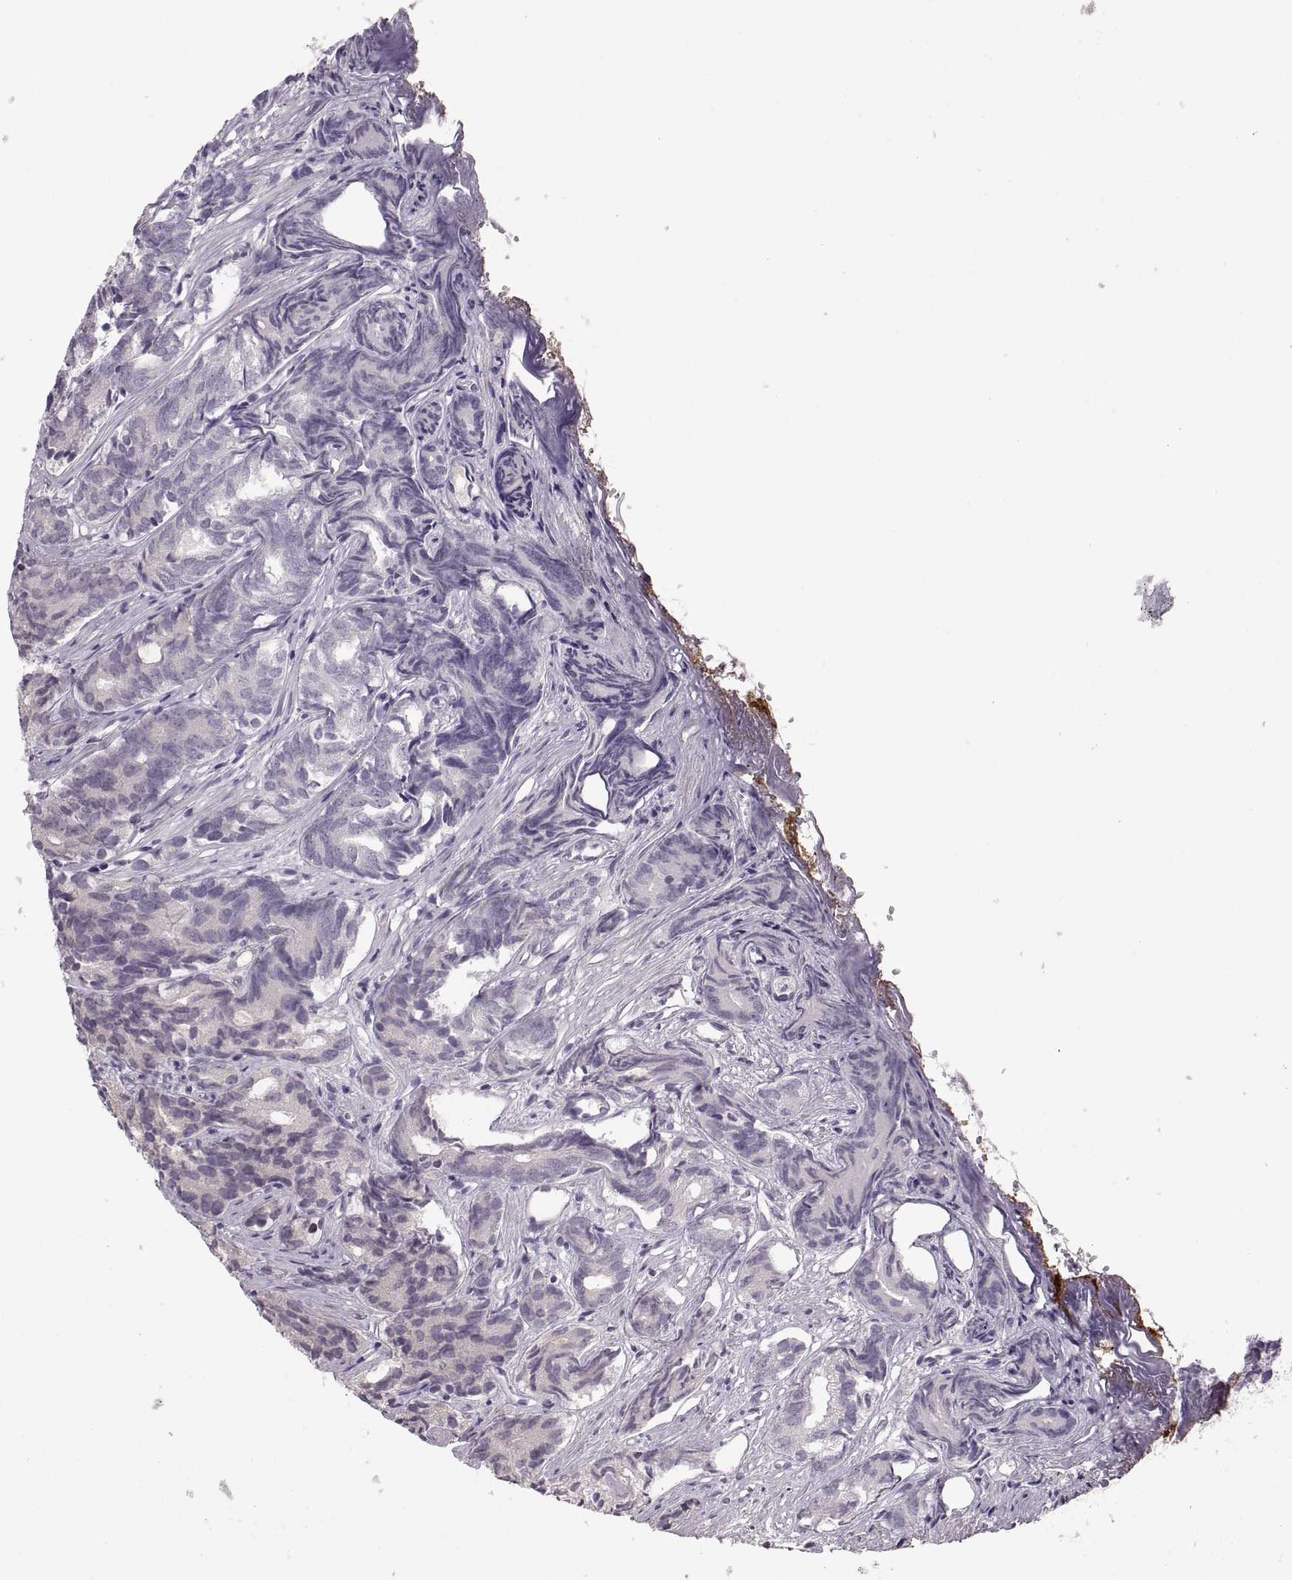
{"staining": {"intensity": "negative", "quantity": "none", "location": "none"}, "tissue": "prostate cancer", "cell_type": "Tumor cells", "image_type": "cancer", "snomed": [{"axis": "morphology", "description": "Adenocarcinoma, High grade"}, {"axis": "topography", "description": "Prostate"}], "caption": "Immunohistochemical staining of prostate adenocarcinoma (high-grade) demonstrates no significant staining in tumor cells.", "gene": "ADH6", "patient": {"sex": "male", "age": 84}}